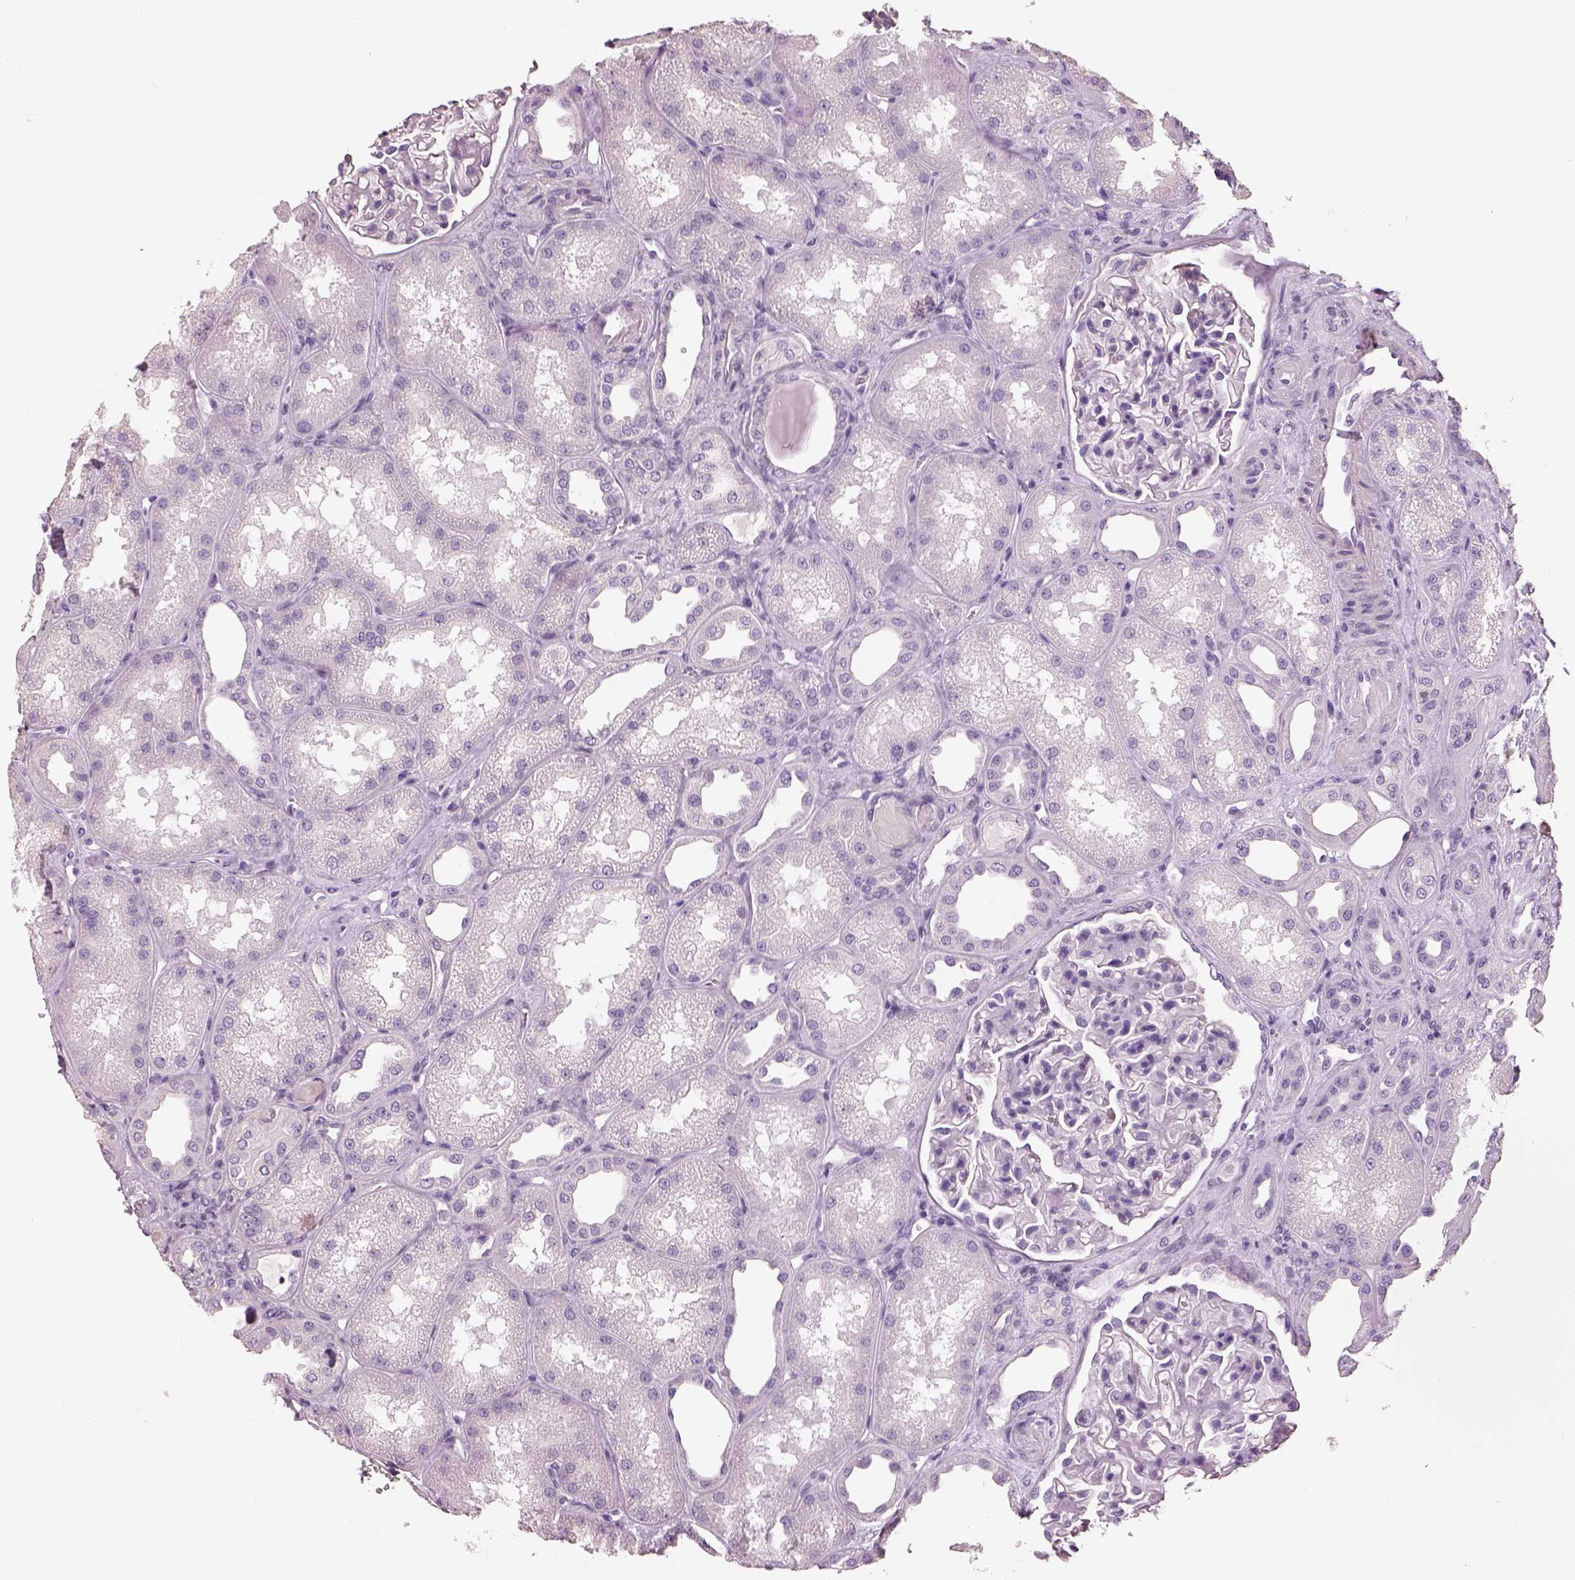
{"staining": {"intensity": "negative", "quantity": "none", "location": "none"}, "tissue": "kidney", "cell_type": "Cells in glomeruli", "image_type": "normal", "snomed": [{"axis": "morphology", "description": "Normal tissue, NOS"}, {"axis": "topography", "description": "Kidney"}], "caption": "DAB (3,3'-diaminobenzidine) immunohistochemical staining of benign kidney exhibits no significant staining in cells in glomeruli.", "gene": "OTUD6A", "patient": {"sex": "male", "age": 61}}